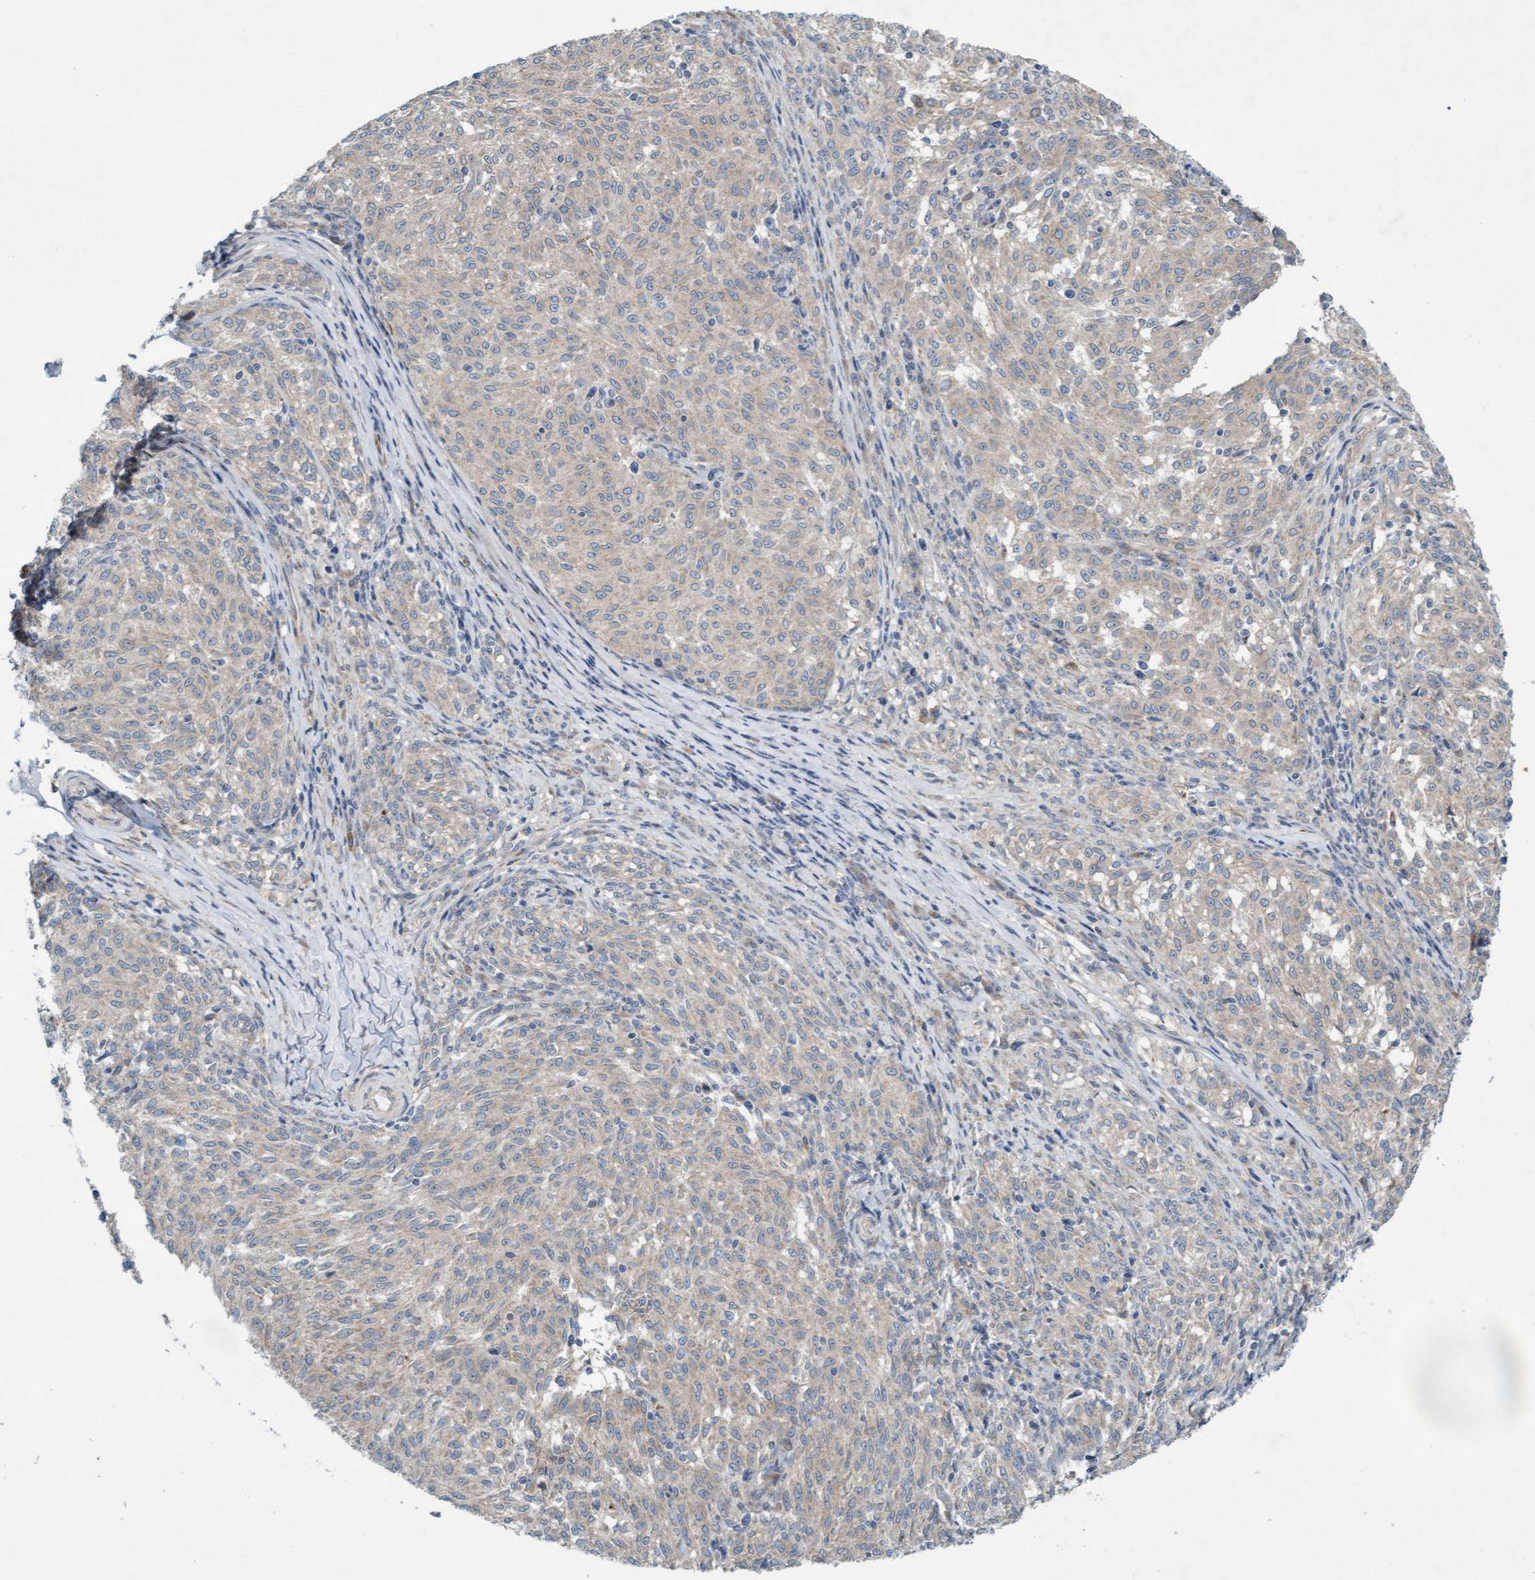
{"staining": {"intensity": "negative", "quantity": "none", "location": "none"}, "tissue": "melanoma", "cell_type": "Tumor cells", "image_type": "cancer", "snomed": [{"axis": "morphology", "description": "Malignant melanoma, NOS"}, {"axis": "topography", "description": "Skin"}], "caption": "IHC histopathology image of neoplastic tissue: melanoma stained with DAB (3,3'-diaminobenzidine) shows no significant protein expression in tumor cells. (Stains: DAB (3,3'-diaminobenzidine) immunohistochemistry with hematoxylin counter stain, Microscopy: brightfield microscopy at high magnification).", "gene": "DDHD2", "patient": {"sex": "female", "age": 72}}